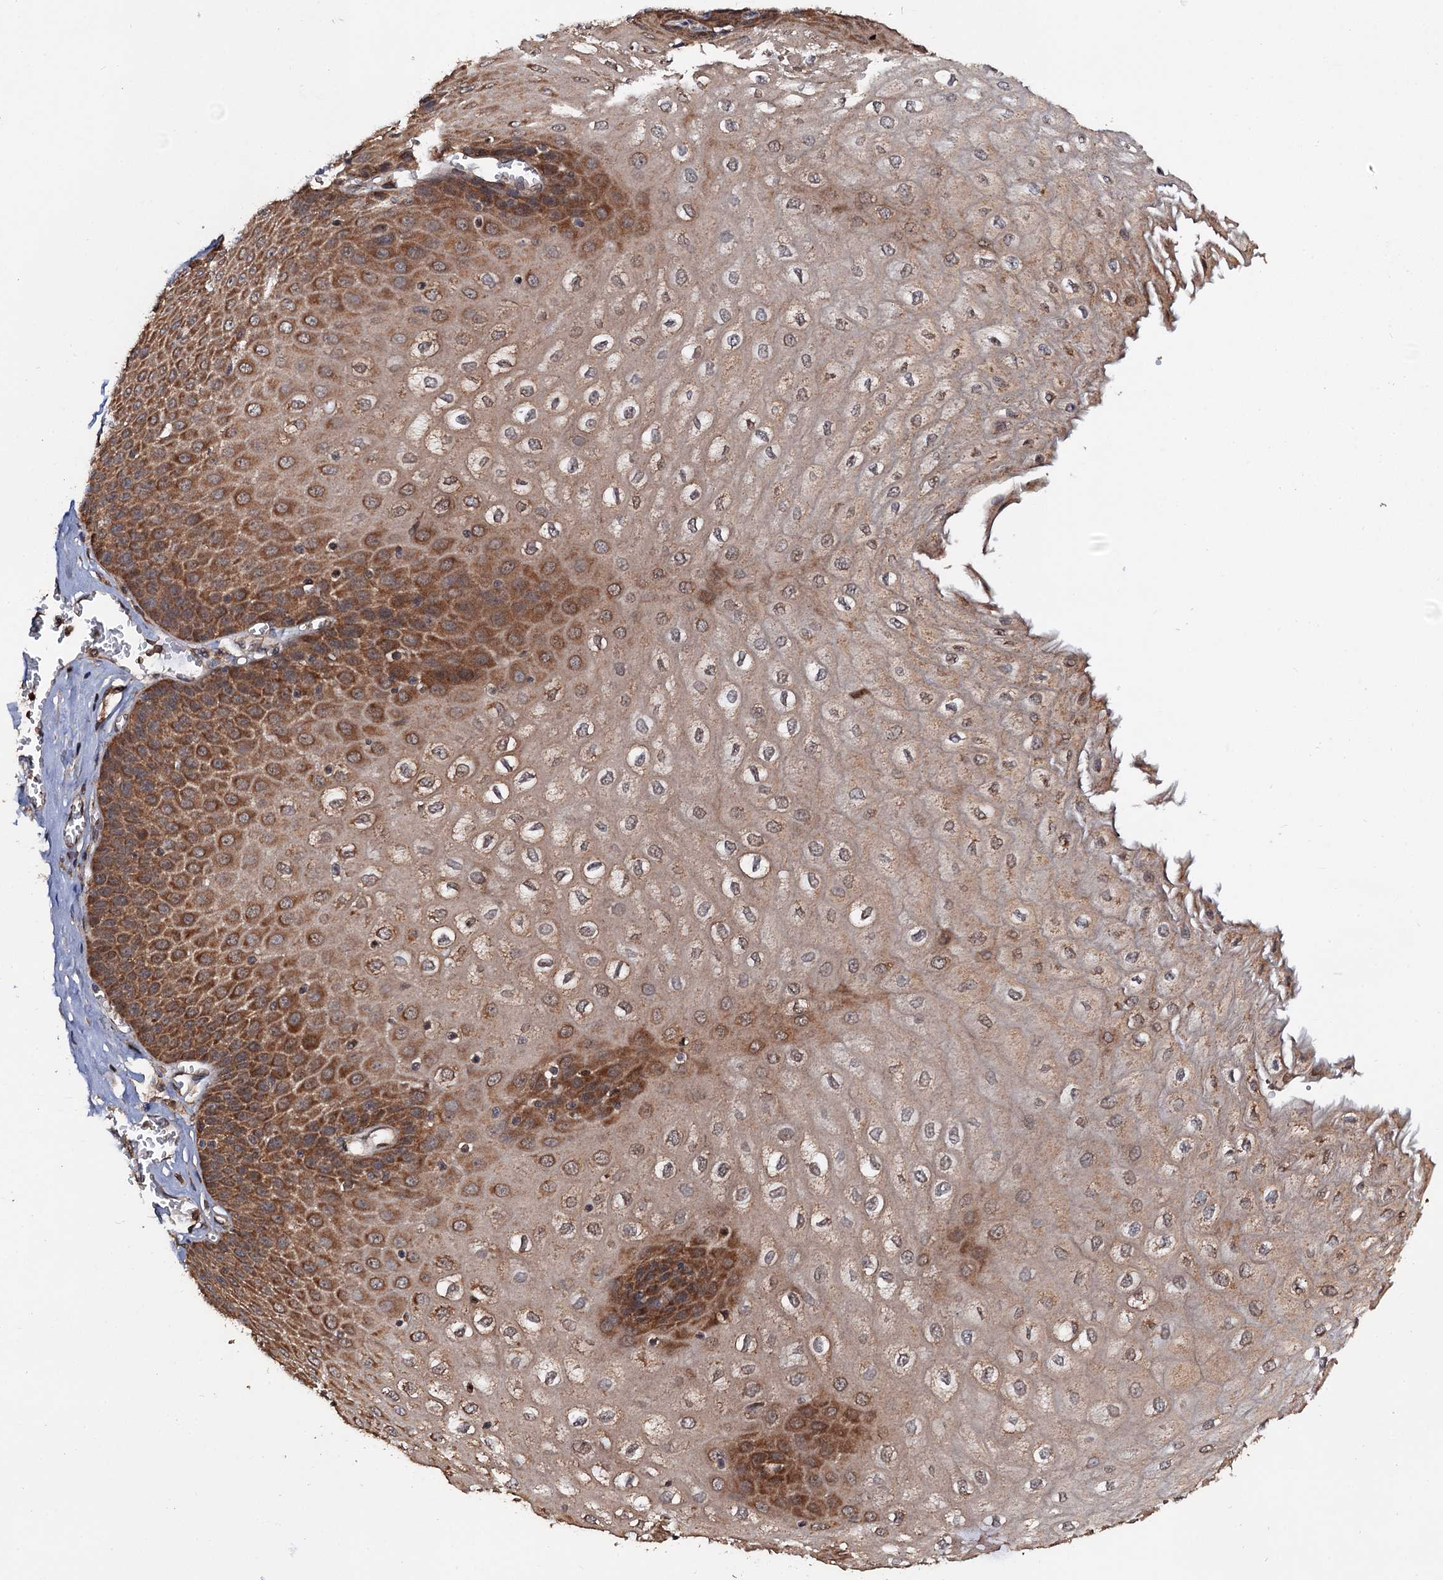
{"staining": {"intensity": "strong", "quantity": ">75%", "location": "cytoplasmic/membranous"}, "tissue": "esophagus", "cell_type": "Squamous epithelial cells", "image_type": "normal", "snomed": [{"axis": "morphology", "description": "Normal tissue, NOS"}, {"axis": "topography", "description": "Esophagus"}], "caption": "The photomicrograph shows immunohistochemical staining of unremarkable esophagus. There is strong cytoplasmic/membranous positivity is appreciated in approximately >75% of squamous epithelial cells.", "gene": "MIER2", "patient": {"sex": "male", "age": 60}}